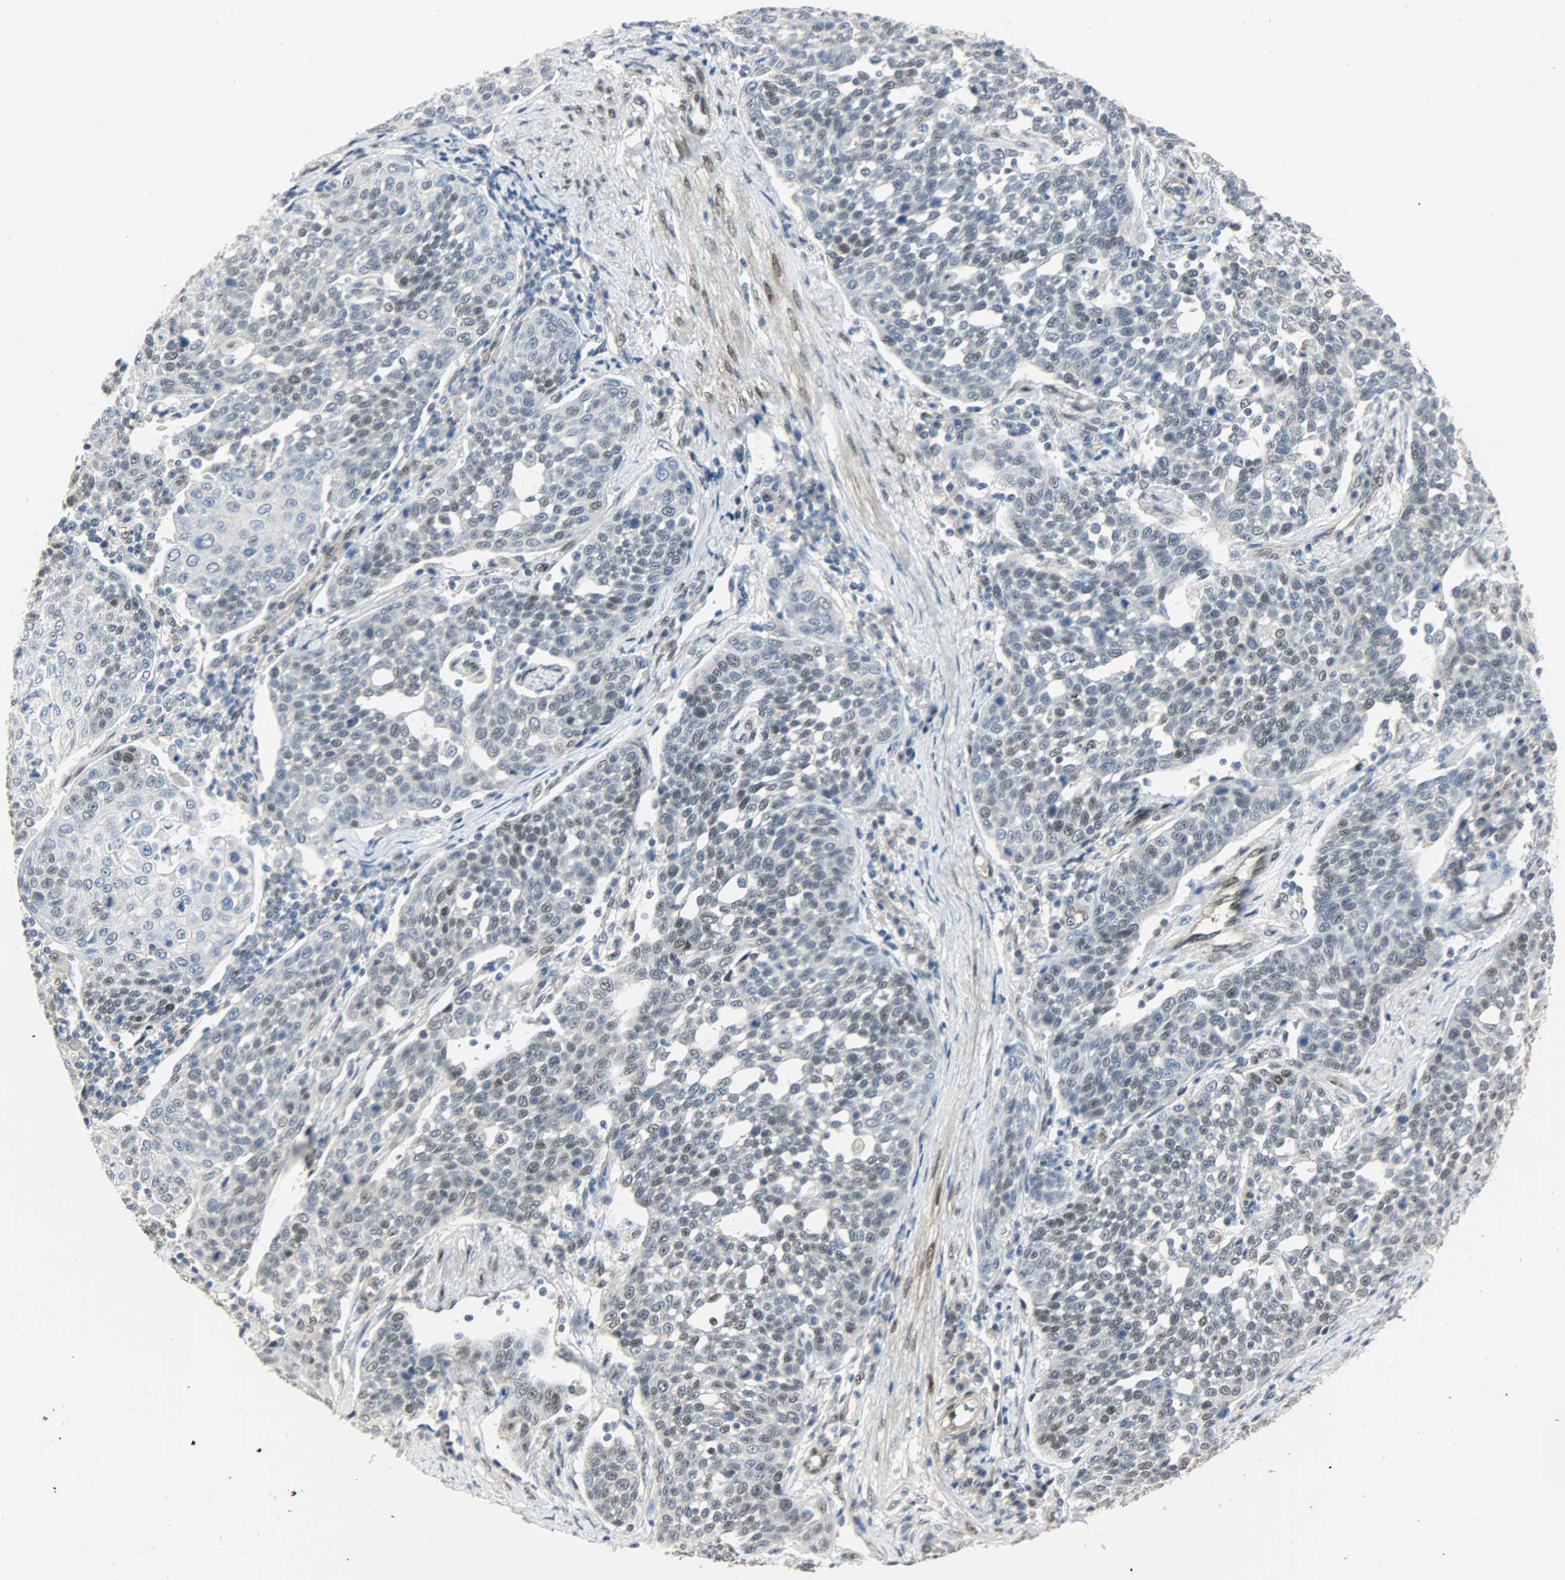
{"staining": {"intensity": "weak", "quantity": "<25%", "location": "nuclear"}, "tissue": "cervical cancer", "cell_type": "Tumor cells", "image_type": "cancer", "snomed": [{"axis": "morphology", "description": "Squamous cell carcinoma, NOS"}, {"axis": "topography", "description": "Cervix"}], "caption": "Tumor cells show no significant protein staining in squamous cell carcinoma (cervical).", "gene": "NPEPL1", "patient": {"sex": "female", "age": 34}}